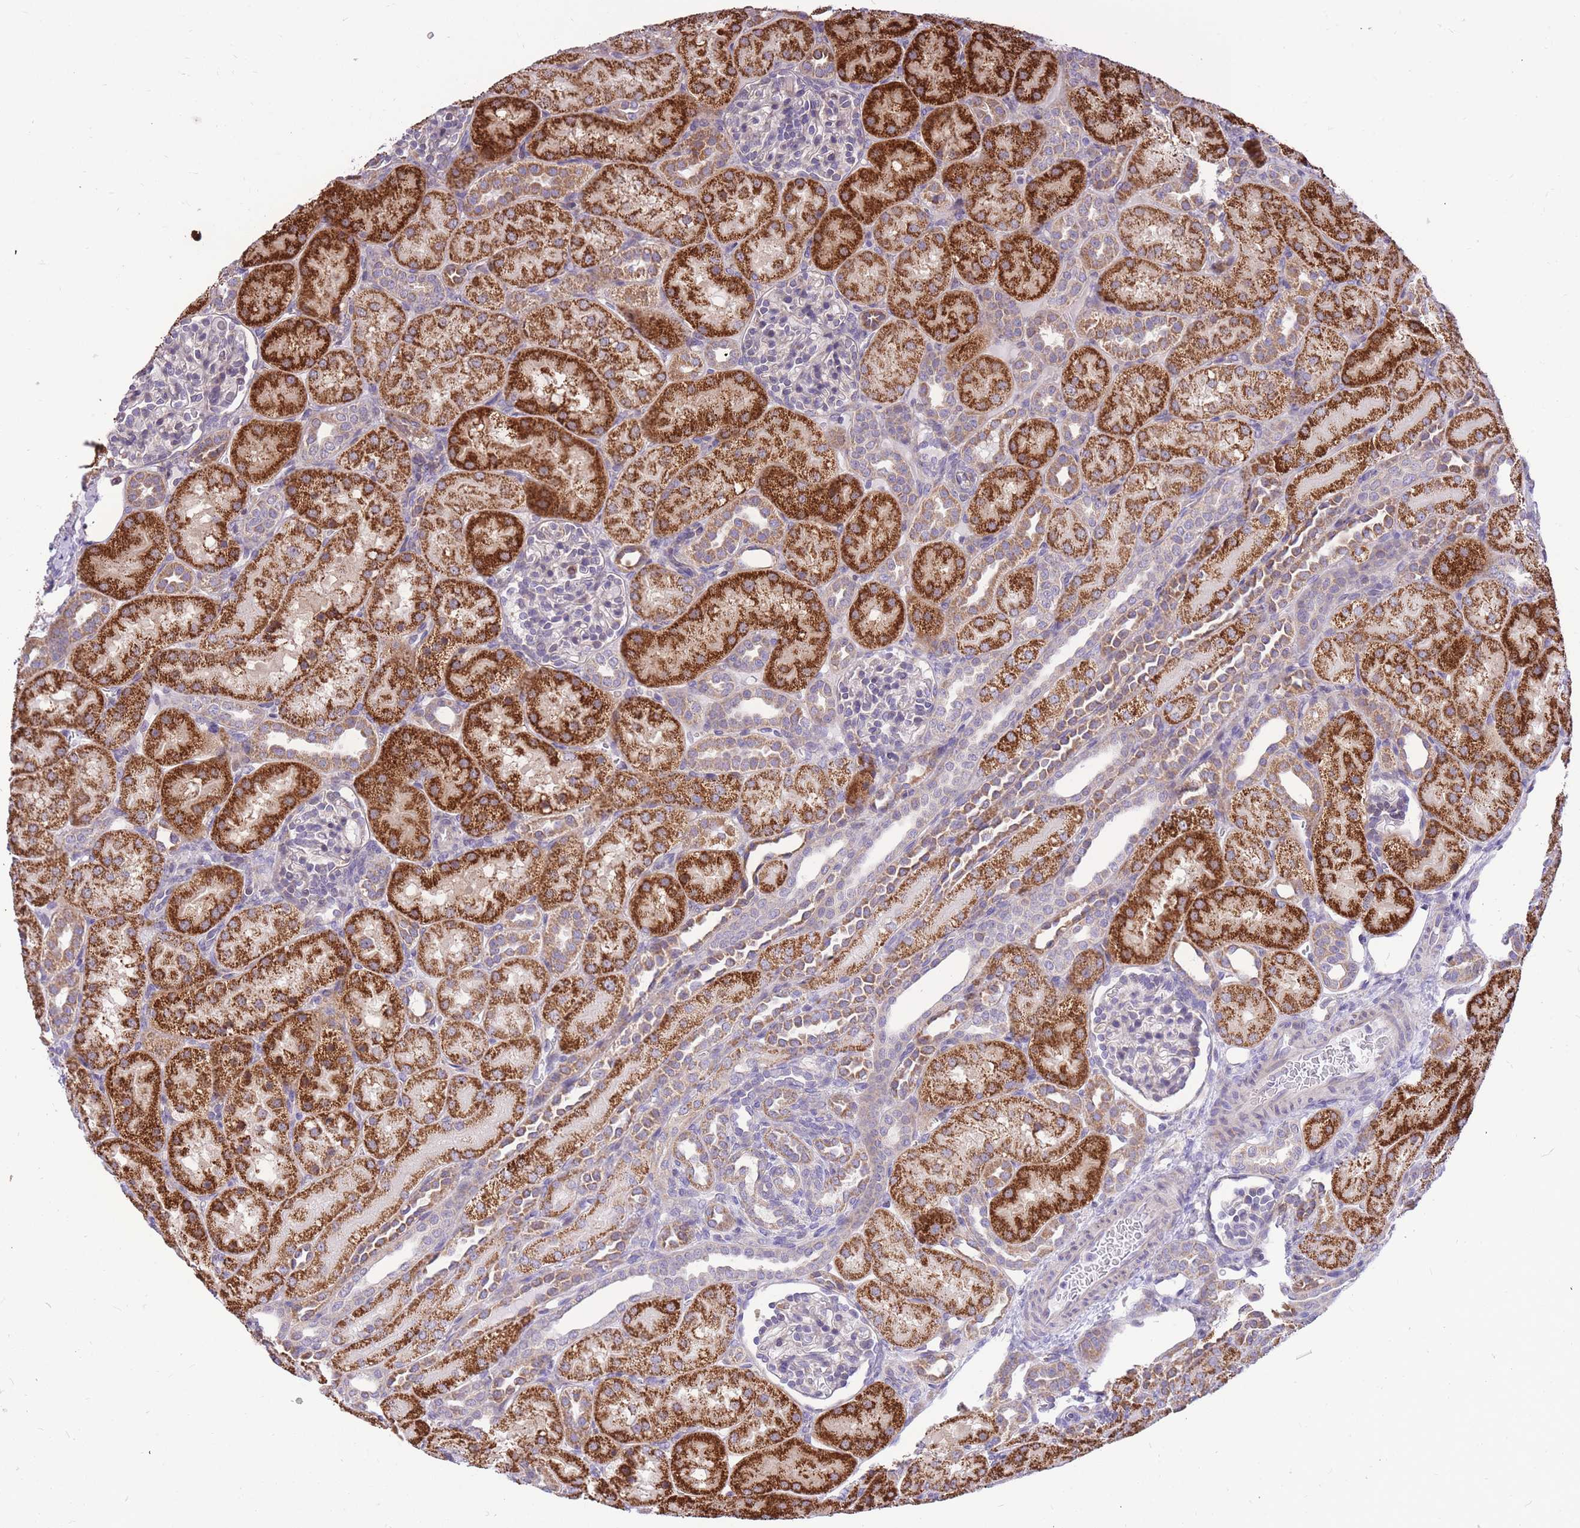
{"staining": {"intensity": "negative", "quantity": "none", "location": "none"}, "tissue": "kidney", "cell_type": "Cells in glomeruli", "image_type": "normal", "snomed": [{"axis": "morphology", "description": "Normal tissue, NOS"}, {"axis": "topography", "description": "Kidney"}], "caption": "Kidney stained for a protein using immunohistochemistry (IHC) reveals no staining cells in glomeruli.", "gene": "TOPAZ1", "patient": {"sex": "male", "age": 1}}